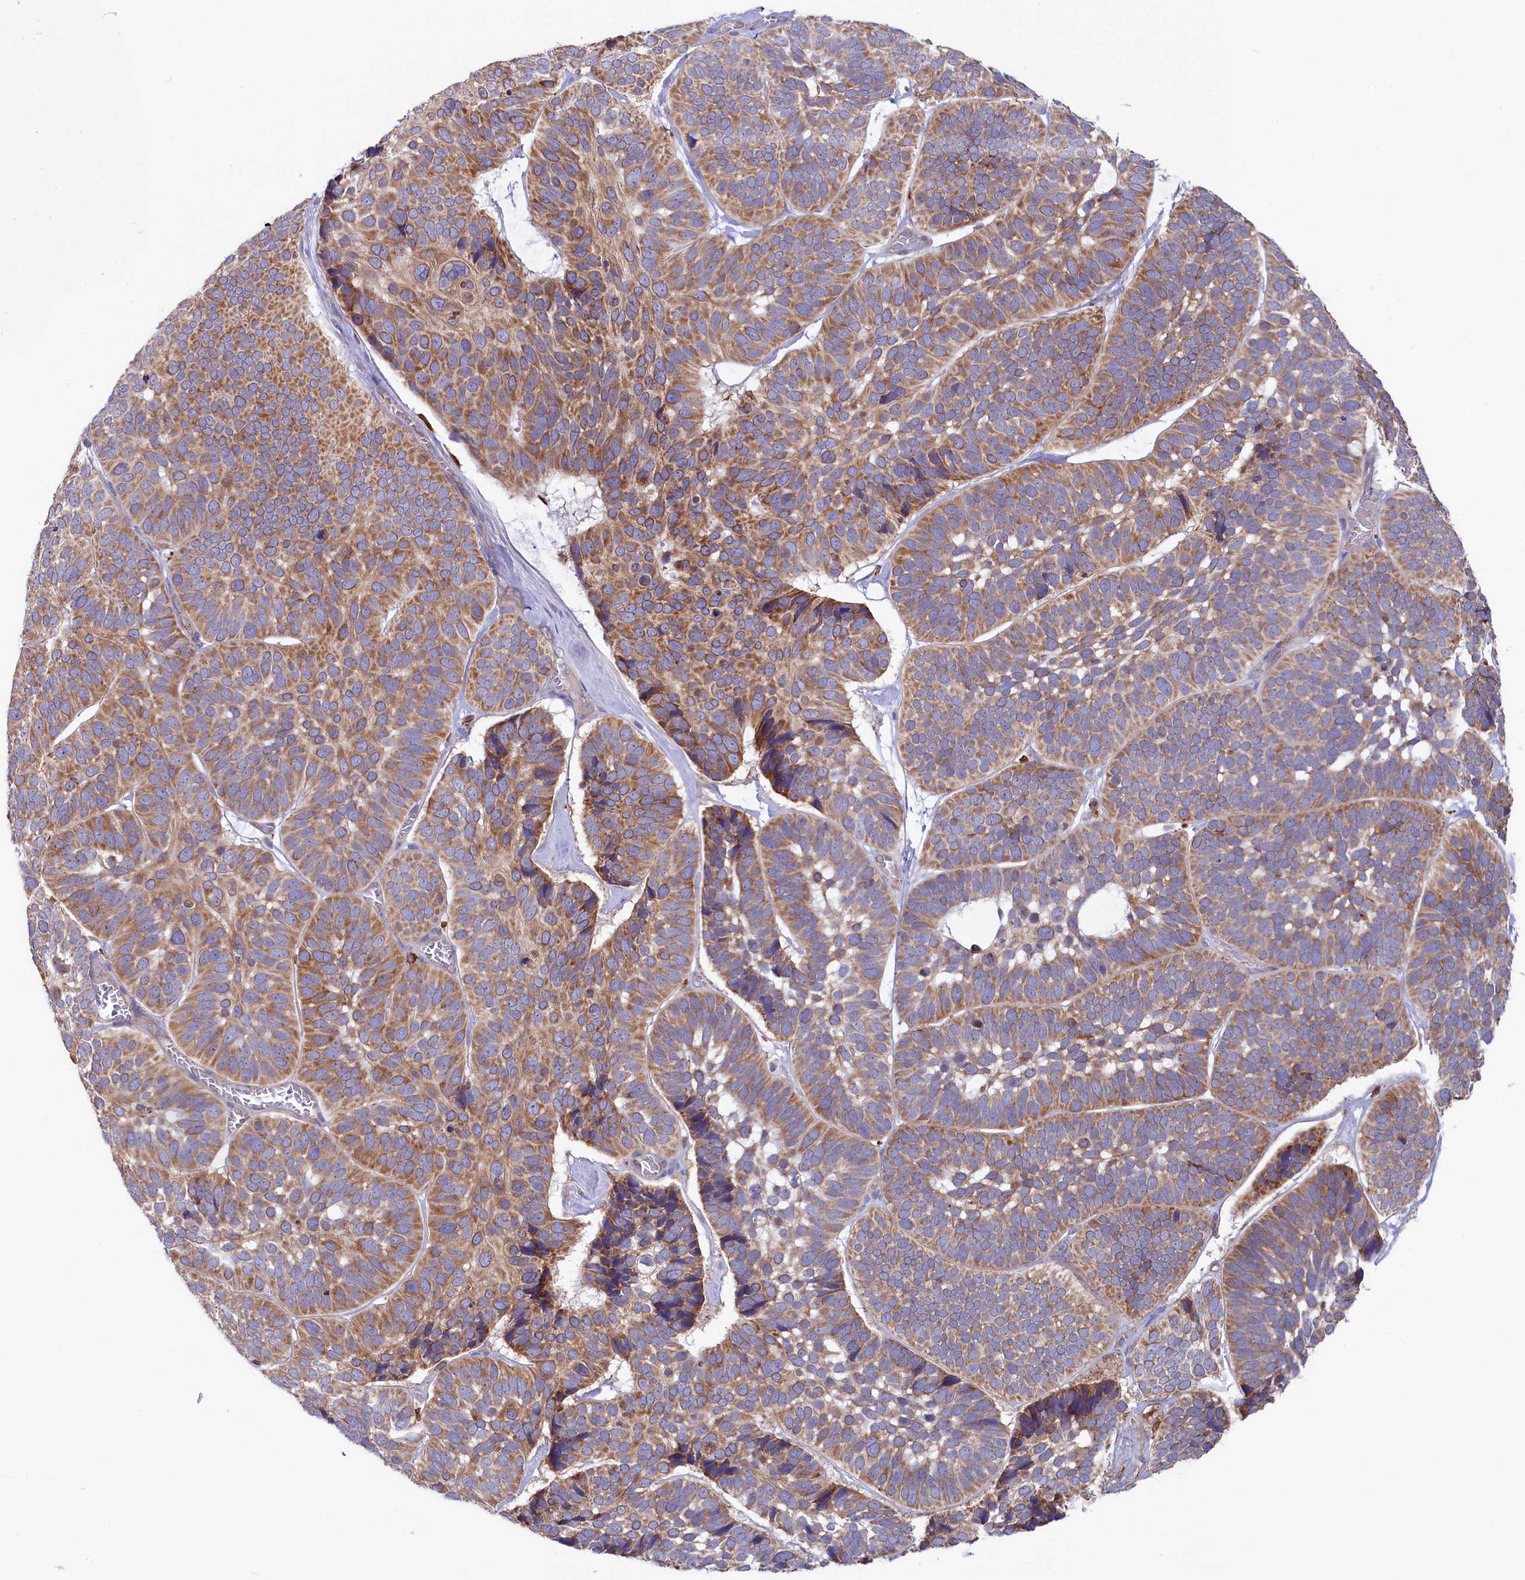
{"staining": {"intensity": "moderate", "quantity": ">75%", "location": "cytoplasmic/membranous"}, "tissue": "skin cancer", "cell_type": "Tumor cells", "image_type": "cancer", "snomed": [{"axis": "morphology", "description": "Basal cell carcinoma"}, {"axis": "topography", "description": "Skin"}], "caption": "DAB (3,3'-diaminobenzidine) immunohistochemical staining of skin cancer exhibits moderate cytoplasmic/membranous protein staining in approximately >75% of tumor cells. (DAB IHC, brown staining for protein, blue staining for nuclei).", "gene": "CHID1", "patient": {"sex": "male", "age": 62}}